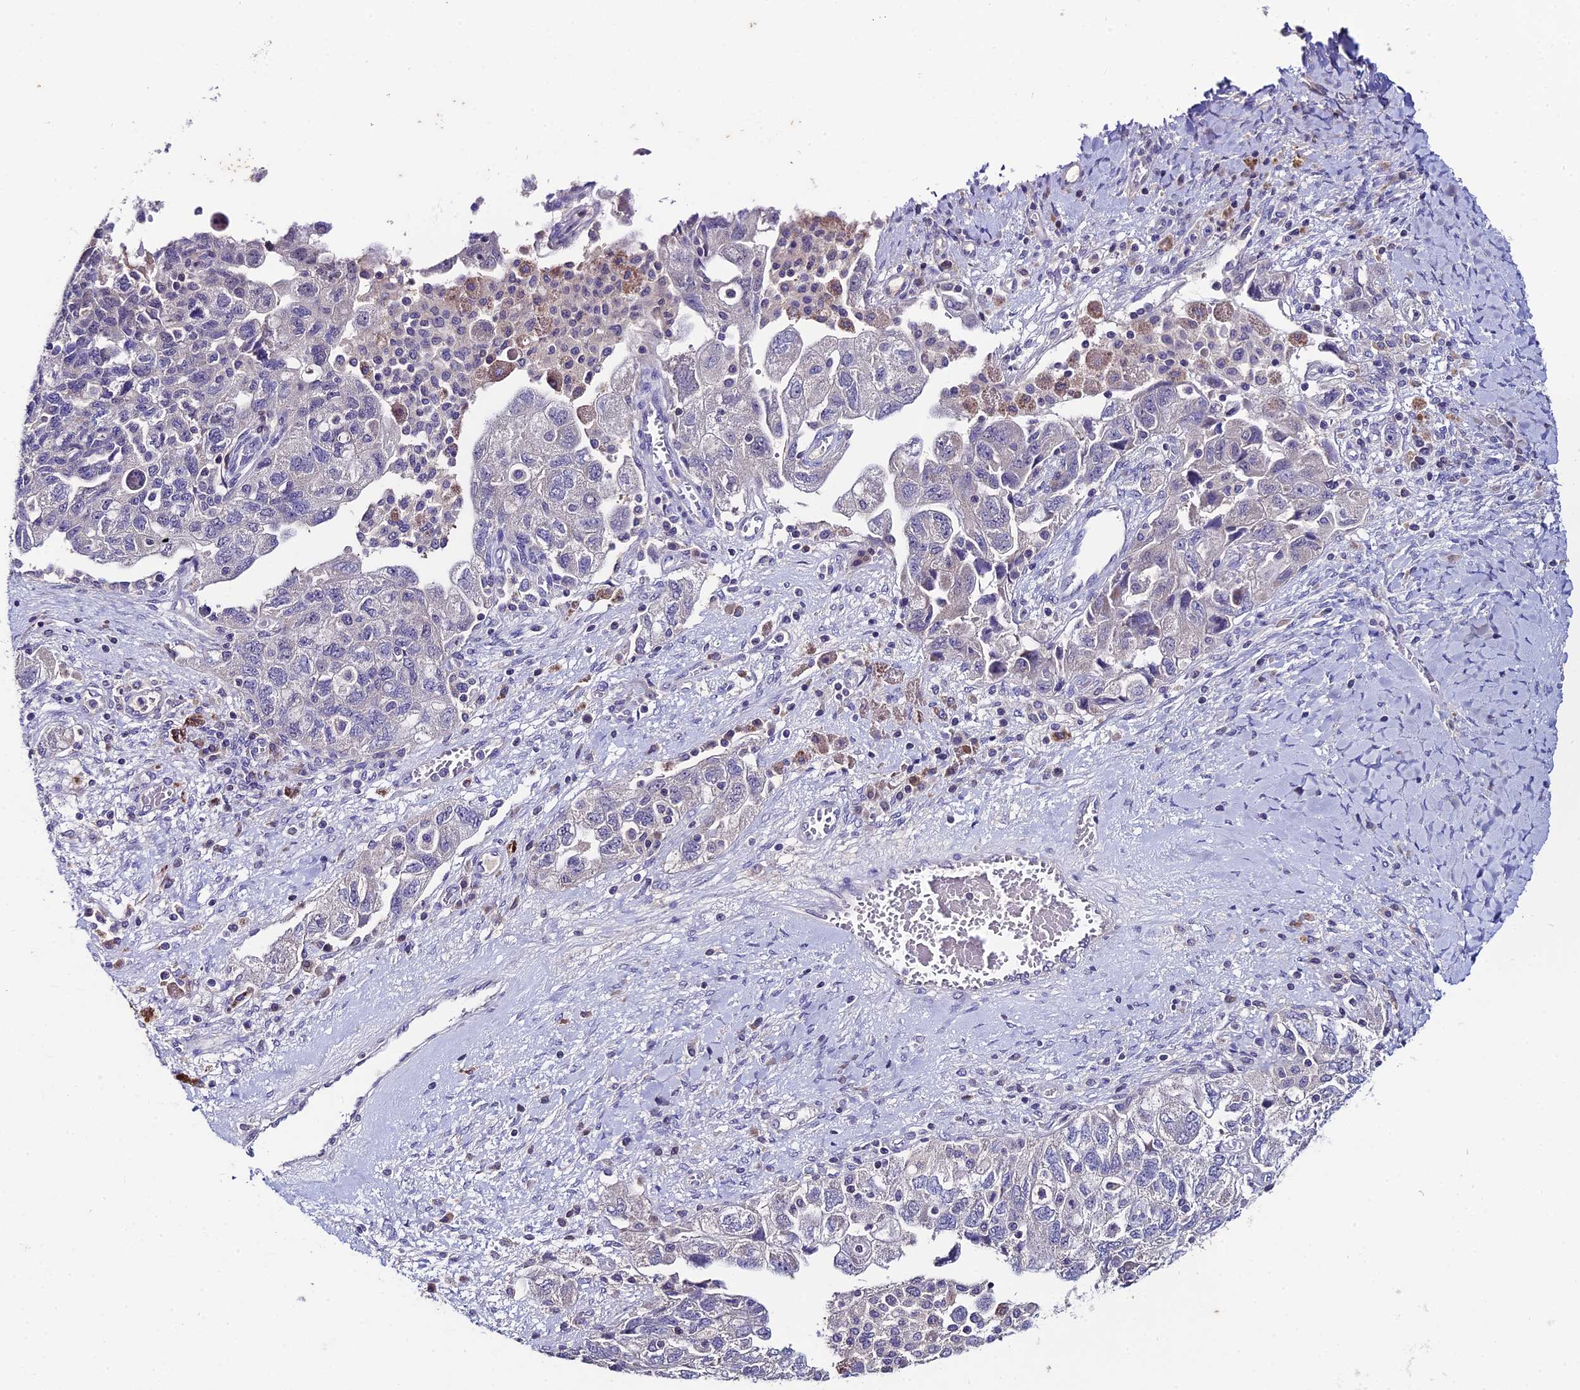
{"staining": {"intensity": "negative", "quantity": "none", "location": "none"}, "tissue": "ovarian cancer", "cell_type": "Tumor cells", "image_type": "cancer", "snomed": [{"axis": "morphology", "description": "Carcinoma, NOS"}, {"axis": "morphology", "description": "Cystadenocarcinoma, serous, NOS"}, {"axis": "topography", "description": "Ovary"}], "caption": "Ovarian cancer was stained to show a protein in brown. There is no significant staining in tumor cells.", "gene": "LGALS7", "patient": {"sex": "female", "age": 69}}